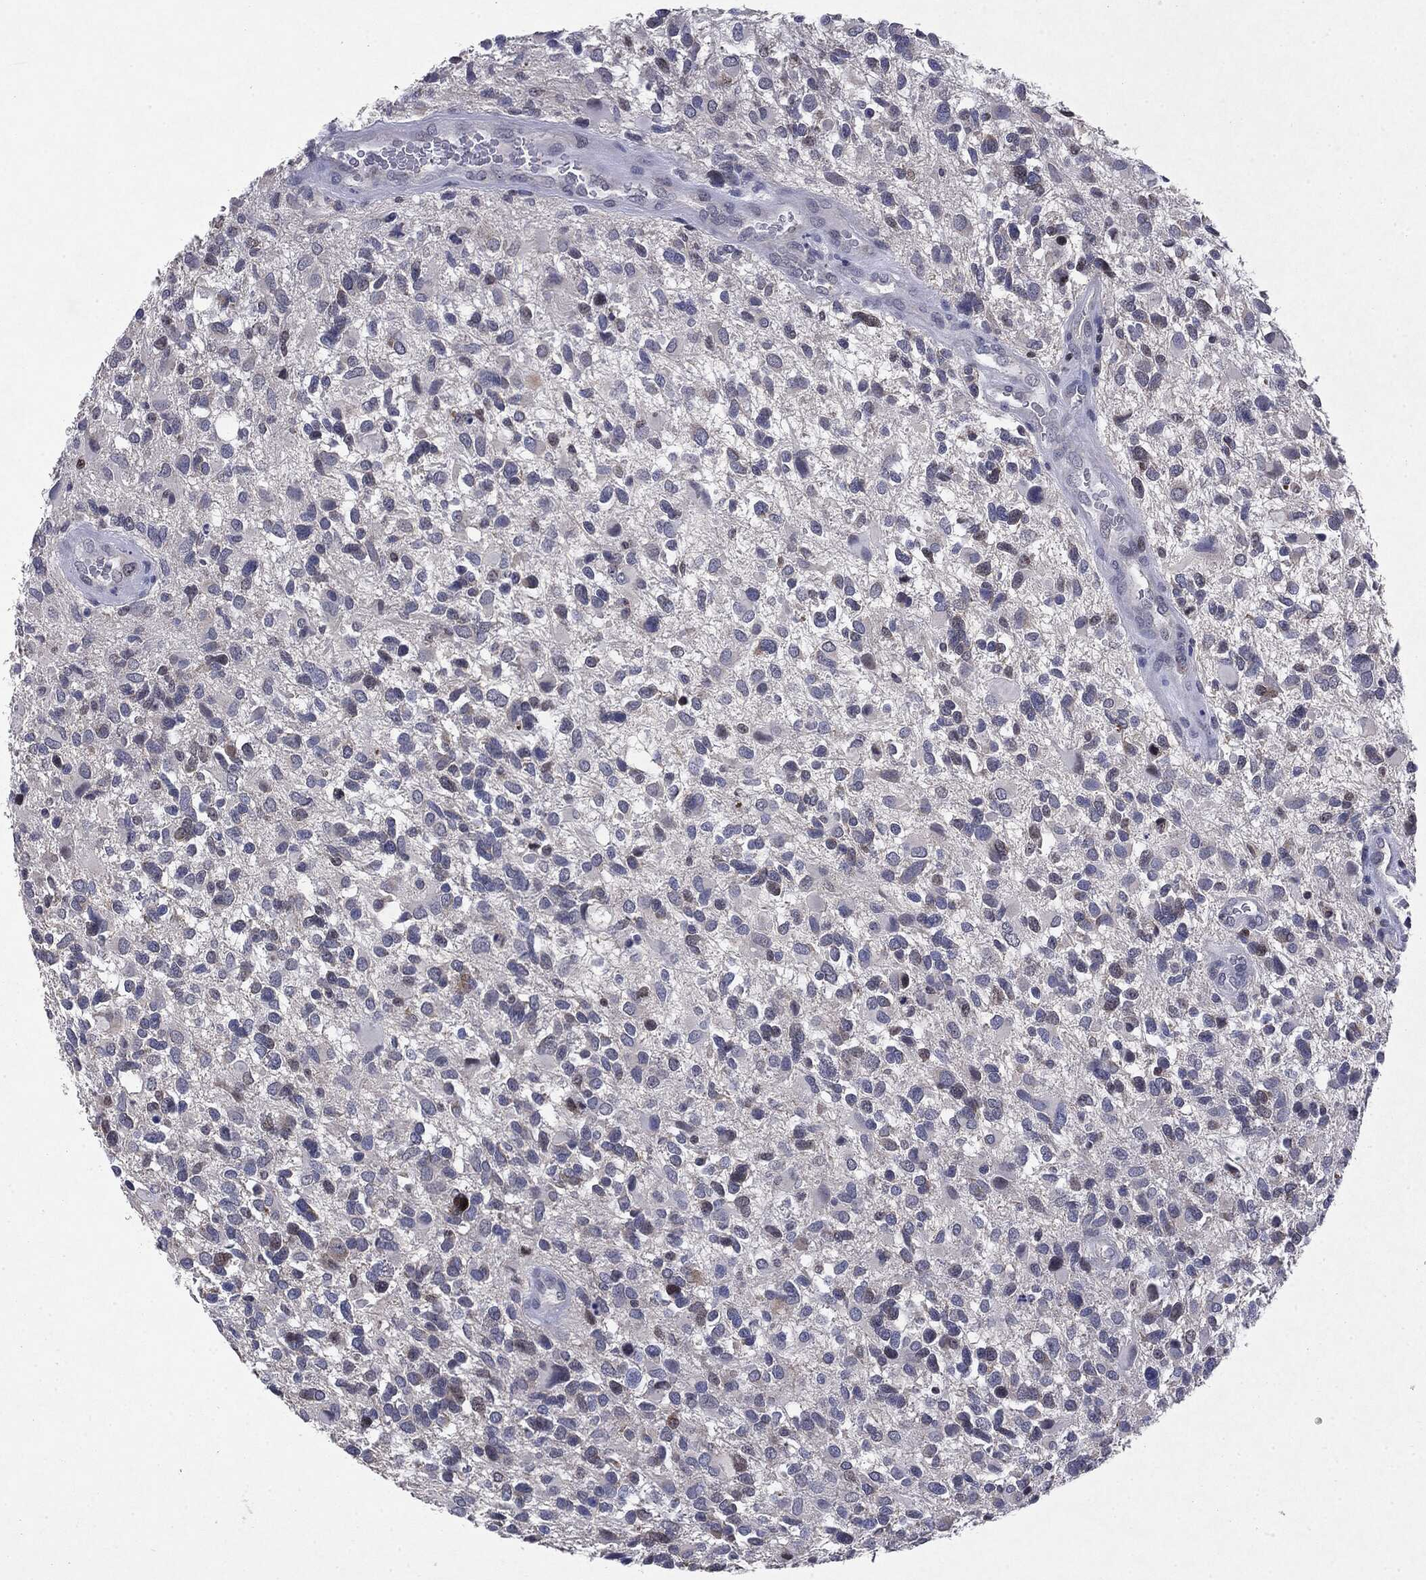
{"staining": {"intensity": "negative", "quantity": "none", "location": "none"}, "tissue": "glioma", "cell_type": "Tumor cells", "image_type": "cancer", "snomed": [{"axis": "morphology", "description": "Glioma, malignant, Low grade"}, {"axis": "topography", "description": "Brain"}], "caption": "The photomicrograph exhibits no staining of tumor cells in malignant low-grade glioma.", "gene": "KIF2C", "patient": {"sex": "female", "age": 32}}